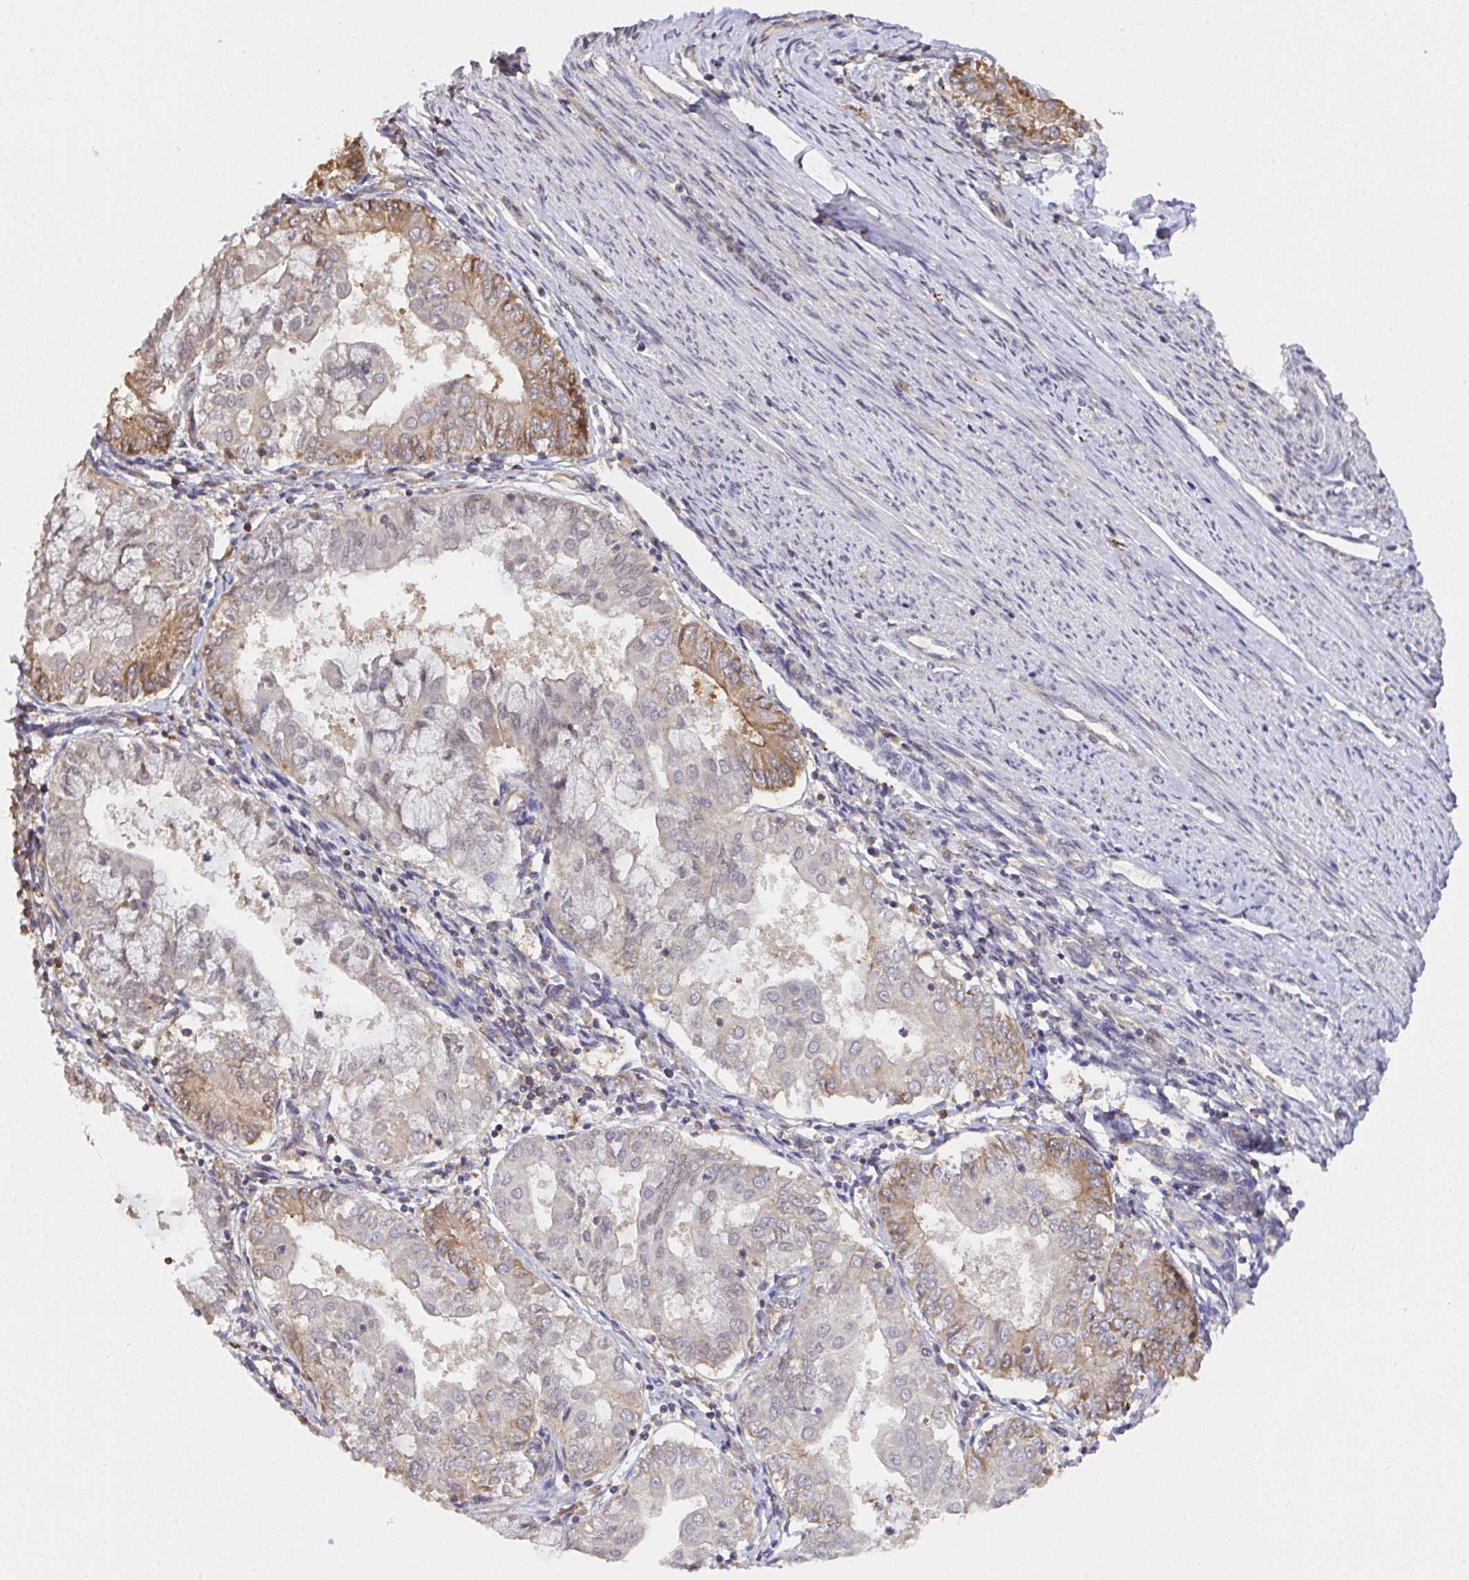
{"staining": {"intensity": "moderate", "quantity": "<25%", "location": "cytoplasmic/membranous"}, "tissue": "endometrial cancer", "cell_type": "Tumor cells", "image_type": "cancer", "snomed": [{"axis": "morphology", "description": "Adenocarcinoma, NOS"}, {"axis": "topography", "description": "Endometrium"}], "caption": "Immunohistochemistry (DAB) staining of endometrial cancer (adenocarcinoma) exhibits moderate cytoplasmic/membranous protein expression in approximately <25% of tumor cells.", "gene": "C12orf57", "patient": {"sex": "female", "age": 68}}